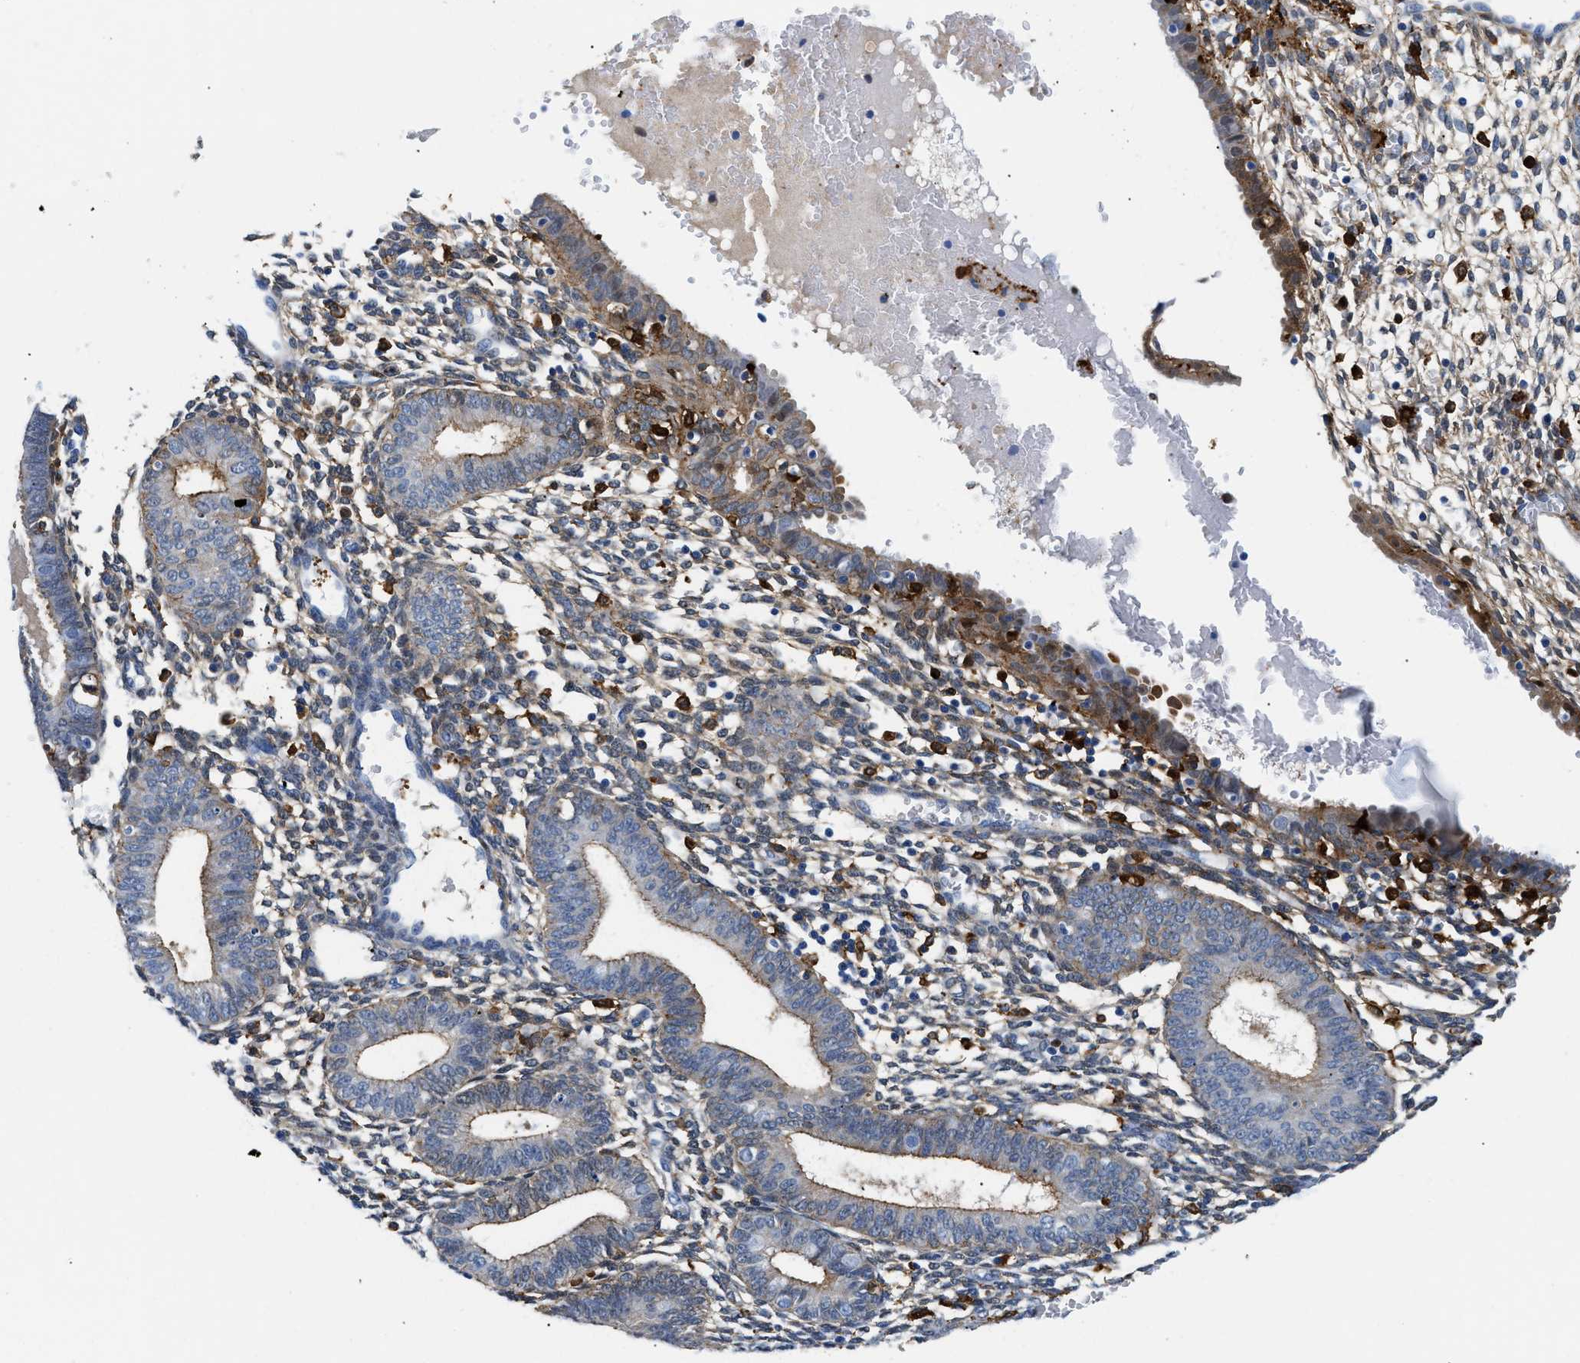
{"staining": {"intensity": "strong", "quantity": "25%-75%", "location": "cytoplasmic/membranous"}, "tissue": "endometrium", "cell_type": "Cells in endometrial stroma", "image_type": "normal", "snomed": [{"axis": "morphology", "description": "Normal tissue, NOS"}, {"axis": "topography", "description": "Endometrium"}], "caption": "An image of human endometrium stained for a protein displays strong cytoplasmic/membranous brown staining in cells in endometrial stroma.", "gene": "GSN", "patient": {"sex": "female", "age": 61}}